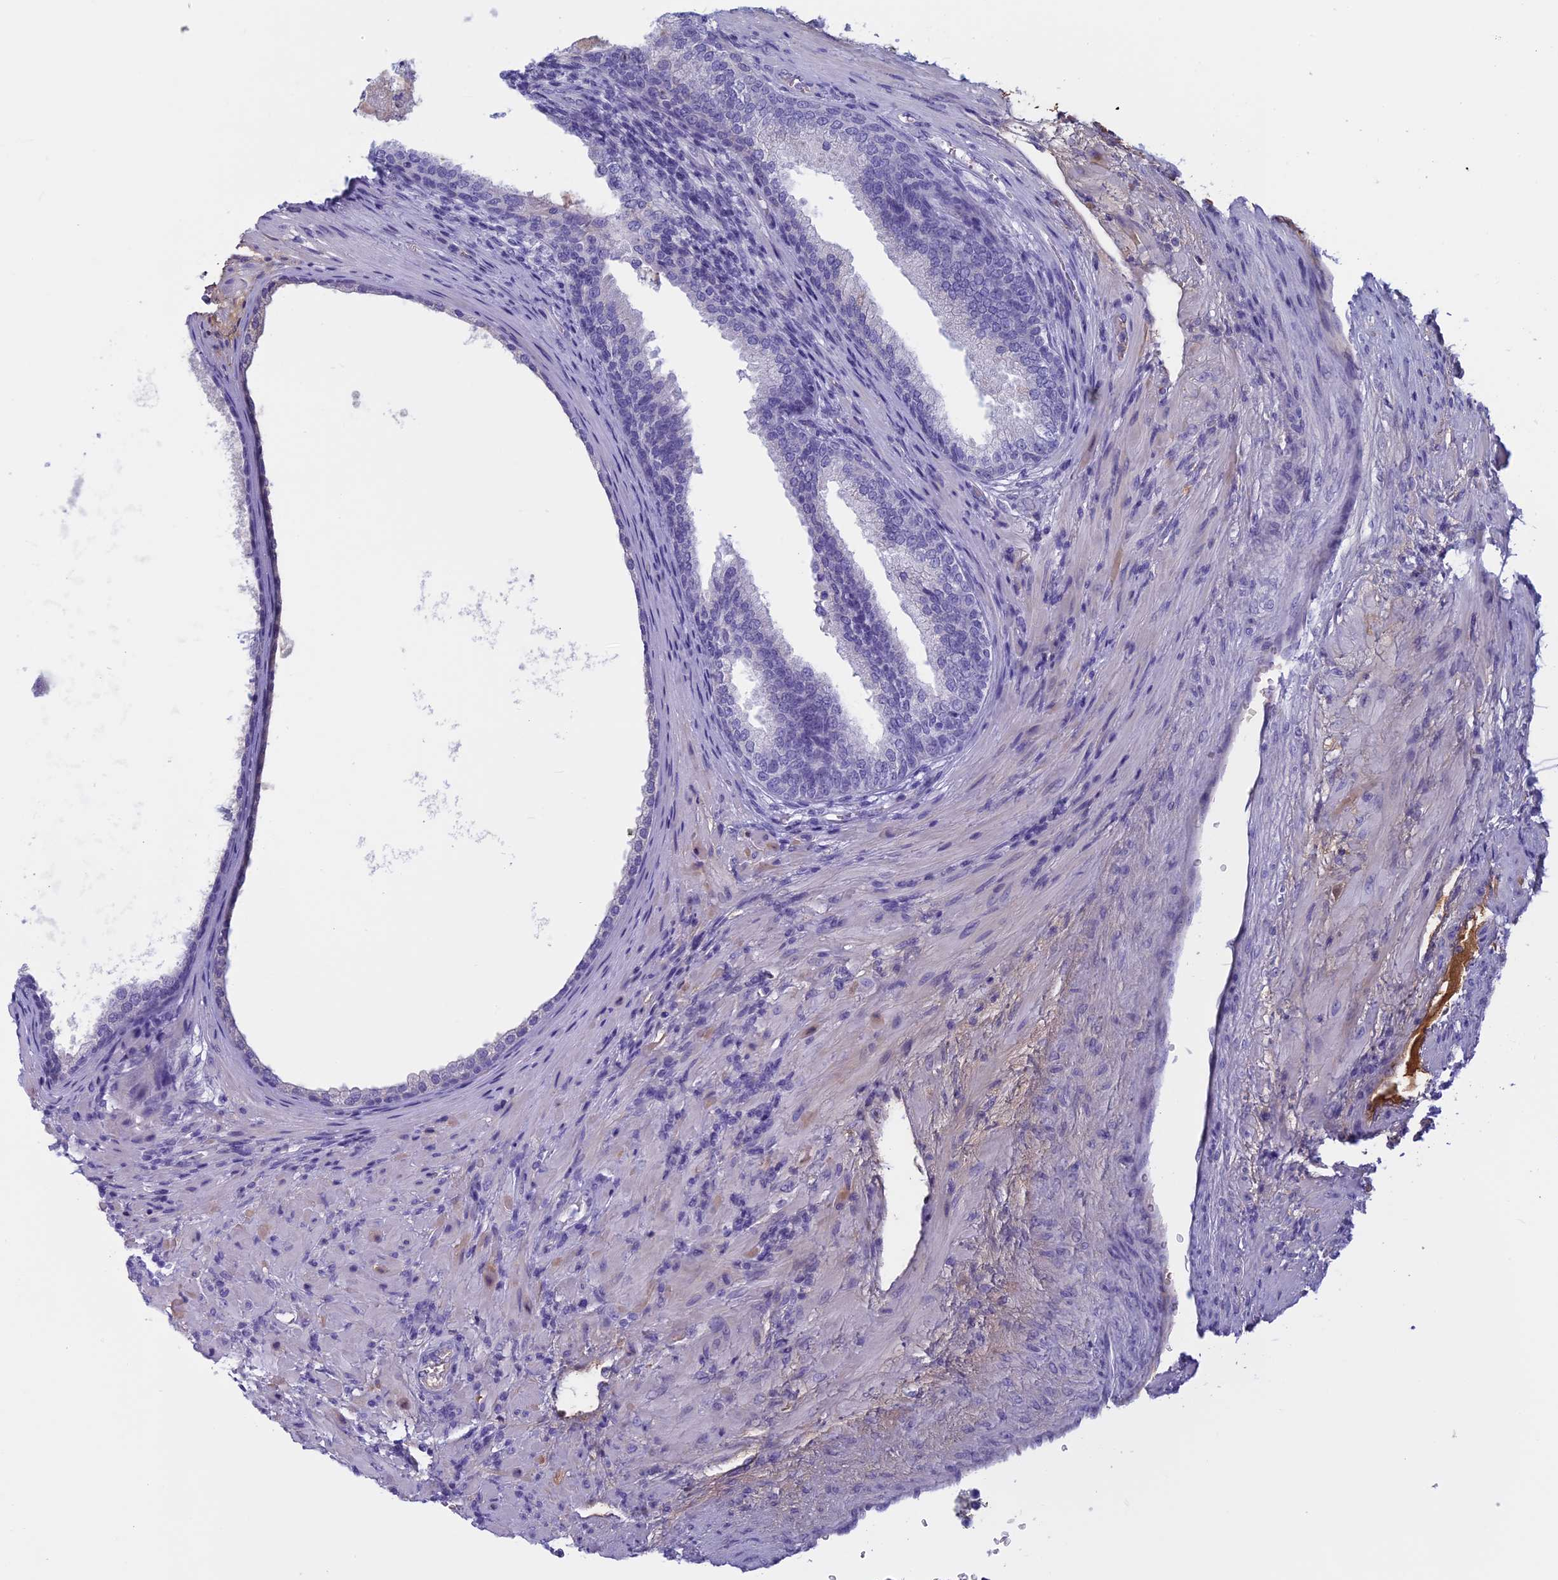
{"staining": {"intensity": "negative", "quantity": "none", "location": "none"}, "tissue": "prostate", "cell_type": "Glandular cells", "image_type": "normal", "snomed": [{"axis": "morphology", "description": "Normal tissue, NOS"}, {"axis": "topography", "description": "Prostate"}], "caption": "This is a image of IHC staining of benign prostate, which shows no positivity in glandular cells.", "gene": "ANGPTL2", "patient": {"sex": "male", "age": 76}}